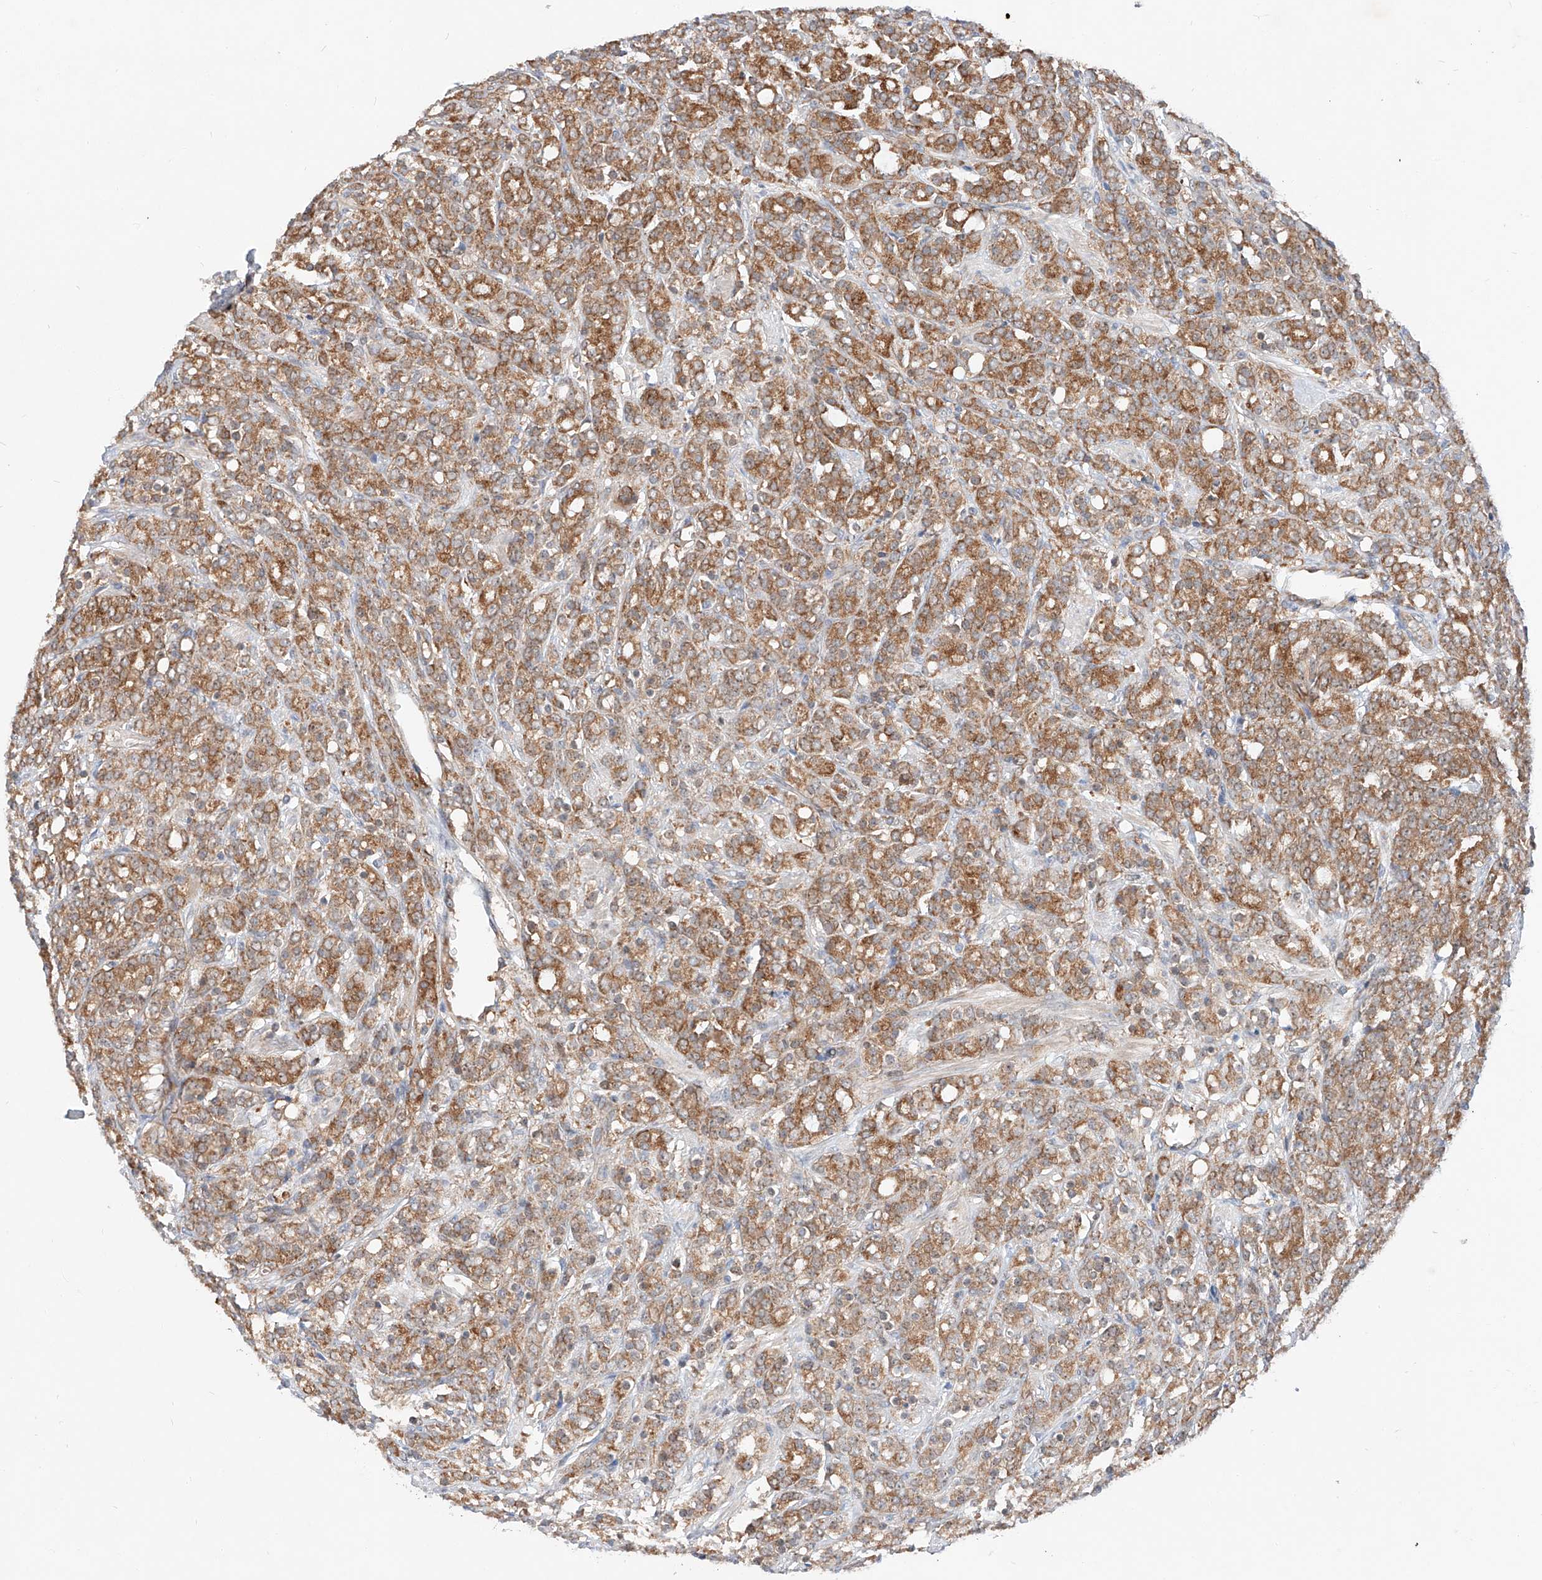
{"staining": {"intensity": "moderate", "quantity": ">75%", "location": "cytoplasmic/membranous"}, "tissue": "prostate cancer", "cell_type": "Tumor cells", "image_type": "cancer", "snomed": [{"axis": "morphology", "description": "Adenocarcinoma, High grade"}, {"axis": "topography", "description": "Prostate"}], "caption": "A photomicrograph of human high-grade adenocarcinoma (prostate) stained for a protein displays moderate cytoplasmic/membranous brown staining in tumor cells. Using DAB (3,3'-diaminobenzidine) (brown) and hematoxylin (blue) stains, captured at high magnification using brightfield microscopy.", "gene": "RUSC1", "patient": {"sex": "male", "age": 62}}